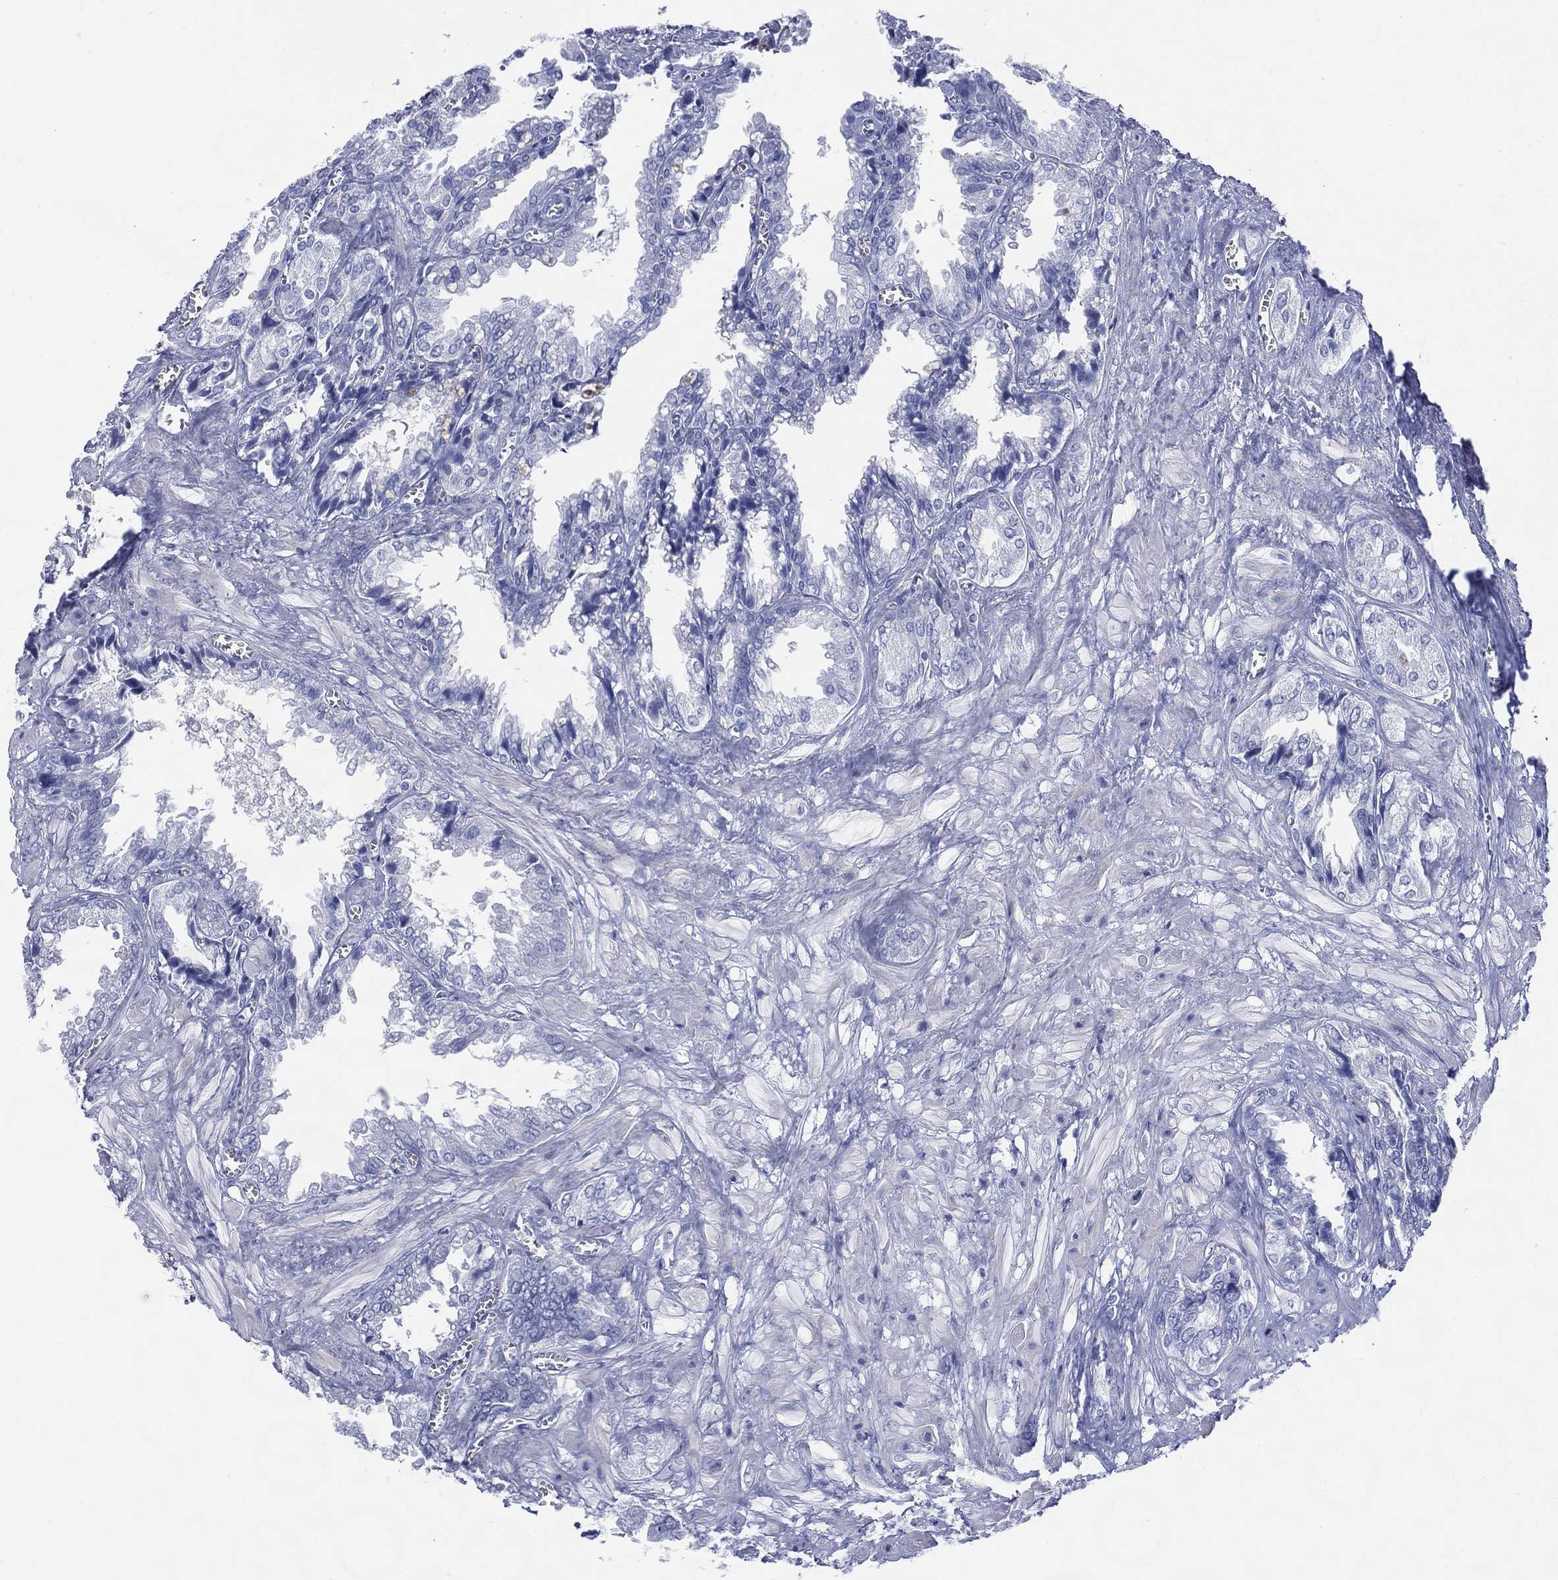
{"staining": {"intensity": "negative", "quantity": "none", "location": "none"}, "tissue": "seminal vesicle", "cell_type": "Glandular cells", "image_type": "normal", "snomed": [{"axis": "morphology", "description": "Normal tissue, NOS"}, {"axis": "topography", "description": "Seminal veicle"}], "caption": "The photomicrograph shows no staining of glandular cells in benign seminal vesicle.", "gene": "ENSG00000285953", "patient": {"sex": "male", "age": 67}}